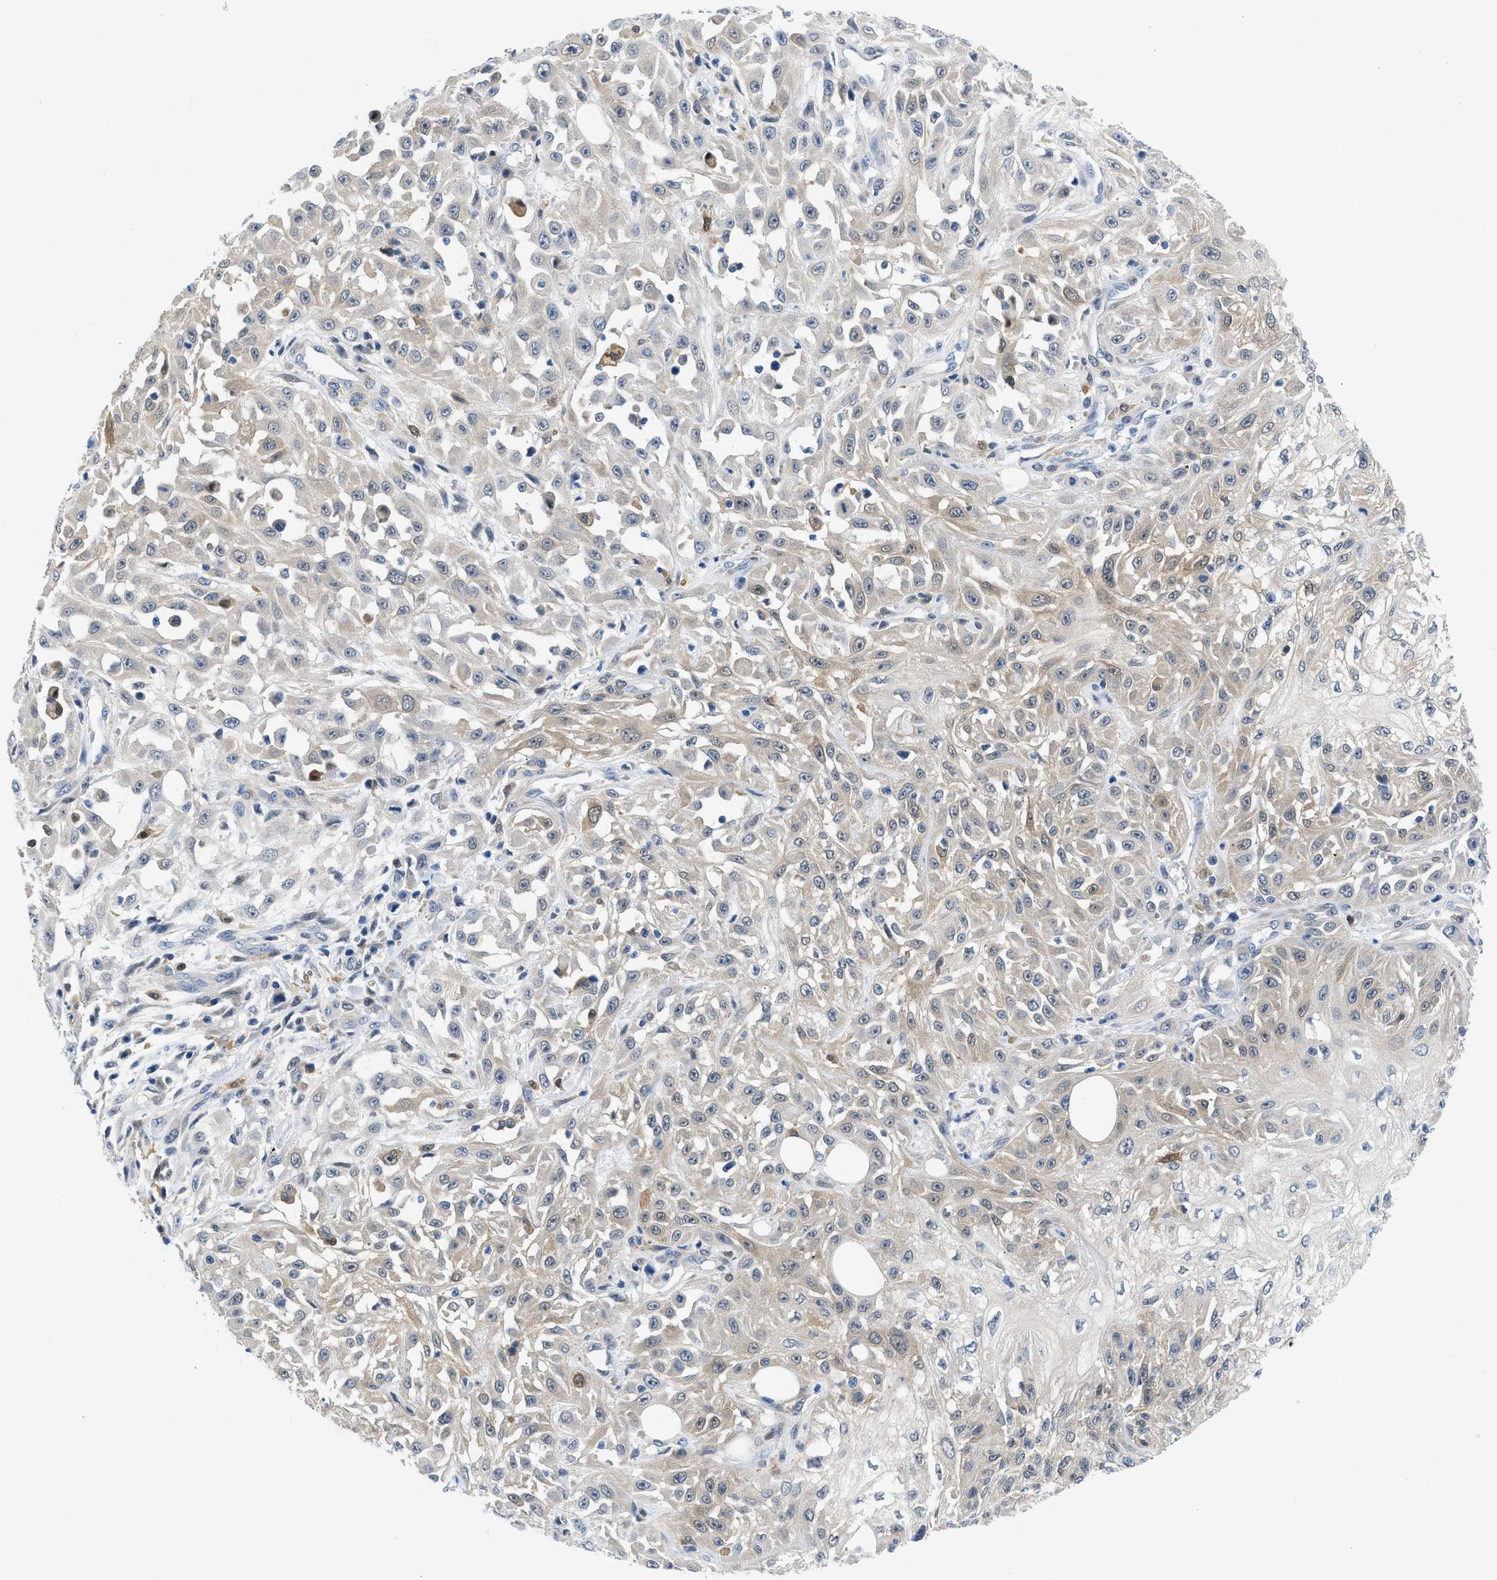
{"staining": {"intensity": "moderate", "quantity": "<25%", "location": "cytoplasmic/membranous,nuclear"}, "tissue": "skin cancer", "cell_type": "Tumor cells", "image_type": "cancer", "snomed": [{"axis": "morphology", "description": "Squamous cell carcinoma, NOS"}, {"axis": "morphology", "description": "Squamous cell carcinoma, metastatic, NOS"}, {"axis": "topography", "description": "Skin"}, {"axis": "topography", "description": "Lymph node"}], "caption": "Brown immunohistochemical staining in human skin cancer (squamous cell carcinoma) displays moderate cytoplasmic/membranous and nuclear expression in approximately <25% of tumor cells.", "gene": "CBR1", "patient": {"sex": "male", "age": 75}}